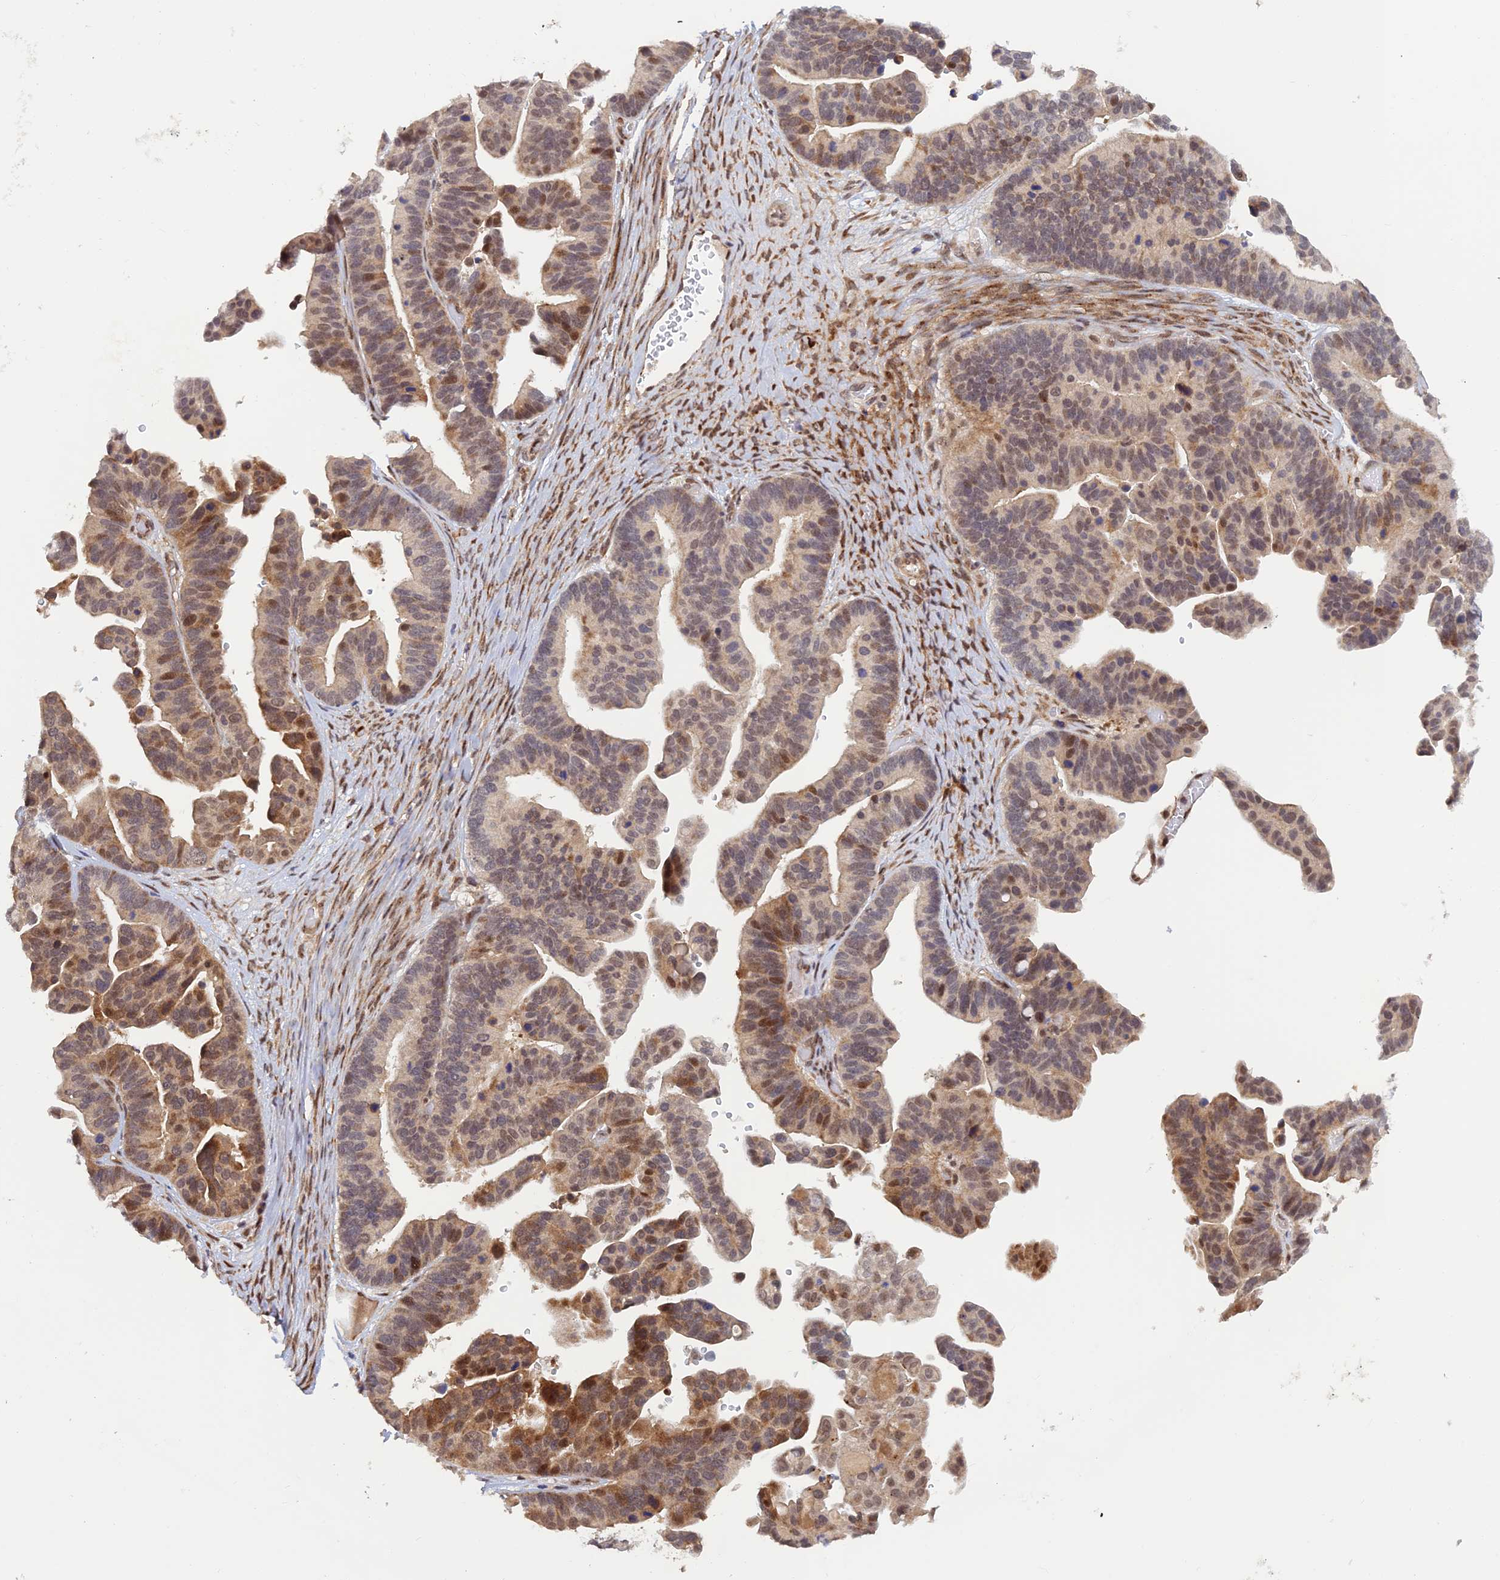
{"staining": {"intensity": "weak", "quantity": ">75%", "location": "cytoplasmic/membranous,nuclear"}, "tissue": "ovarian cancer", "cell_type": "Tumor cells", "image_type": "cancer", "snomed": [{"axis": "morphology", "description": "Cystadenocarcinoma, serous, NOS"}, {"axis": "topography", "description": "Ovary"}], "caption": "The micrograph displays immunohistochemical staining of serous cystadenocarcinoma (ovarian). There is weak cytoplasmic/membranous and nuclear positivity is appreciated in about >75% of tumor cells.", "gene": "ZNF565", "patient": {"sex": "female", "age": 56}}